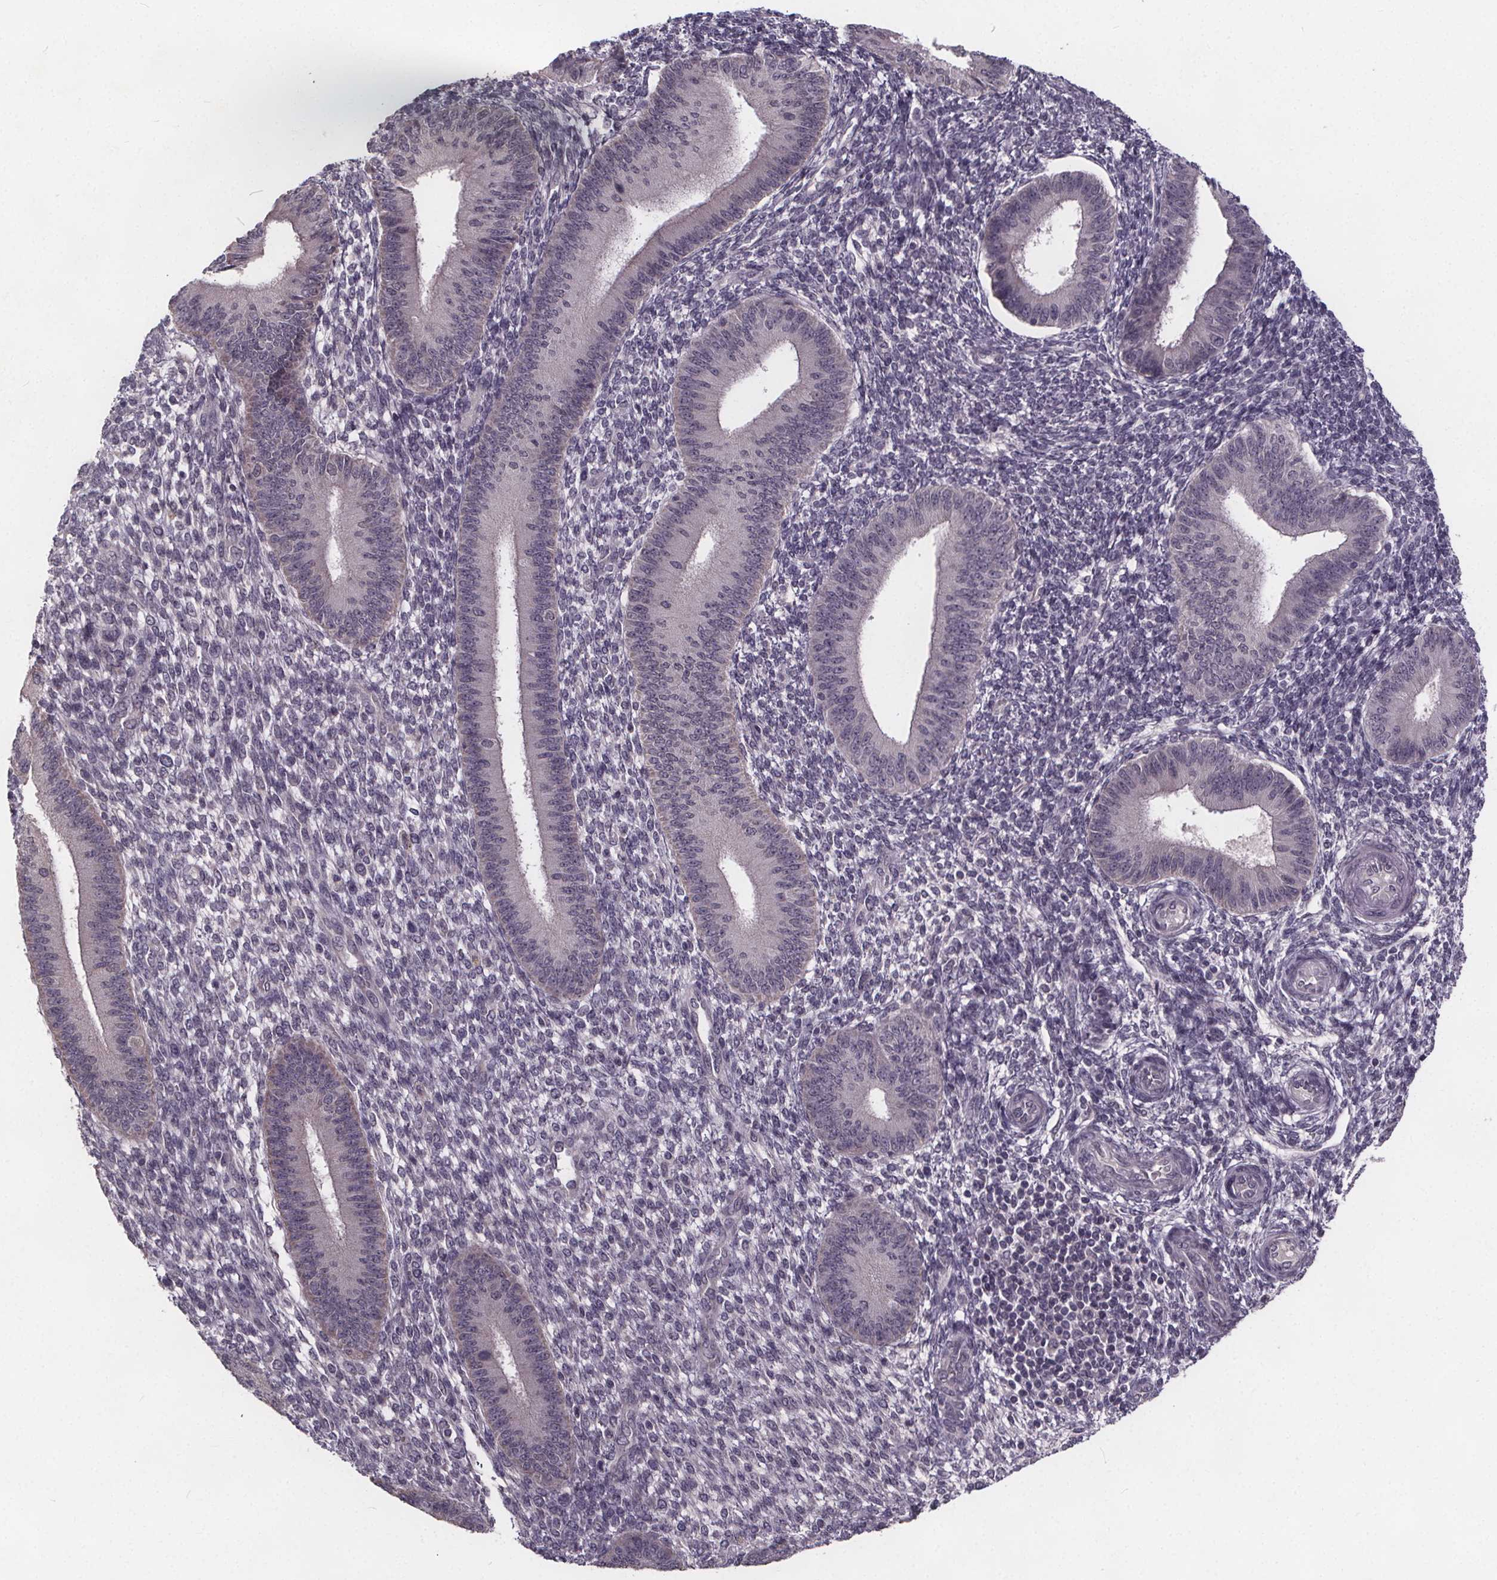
{"staining": {"intensity": "negative", "quantity": "none", "location": "none"}, "tissue": "endometrium", "cell_type": "Cells in endometrial stroma", "image_type": "normal", "snomed": [{"axis": "morphology", "description": "Normal tissue, NOS"}, {"axis": "topography", "description": "Endometrium"}], "caption": "Cells in endometrial stroma show no significant expression in benign endometrium. Nuclei are stained in blue.", "gene": "FAM181B", "patient": {"sex": "female", "age": 39}}